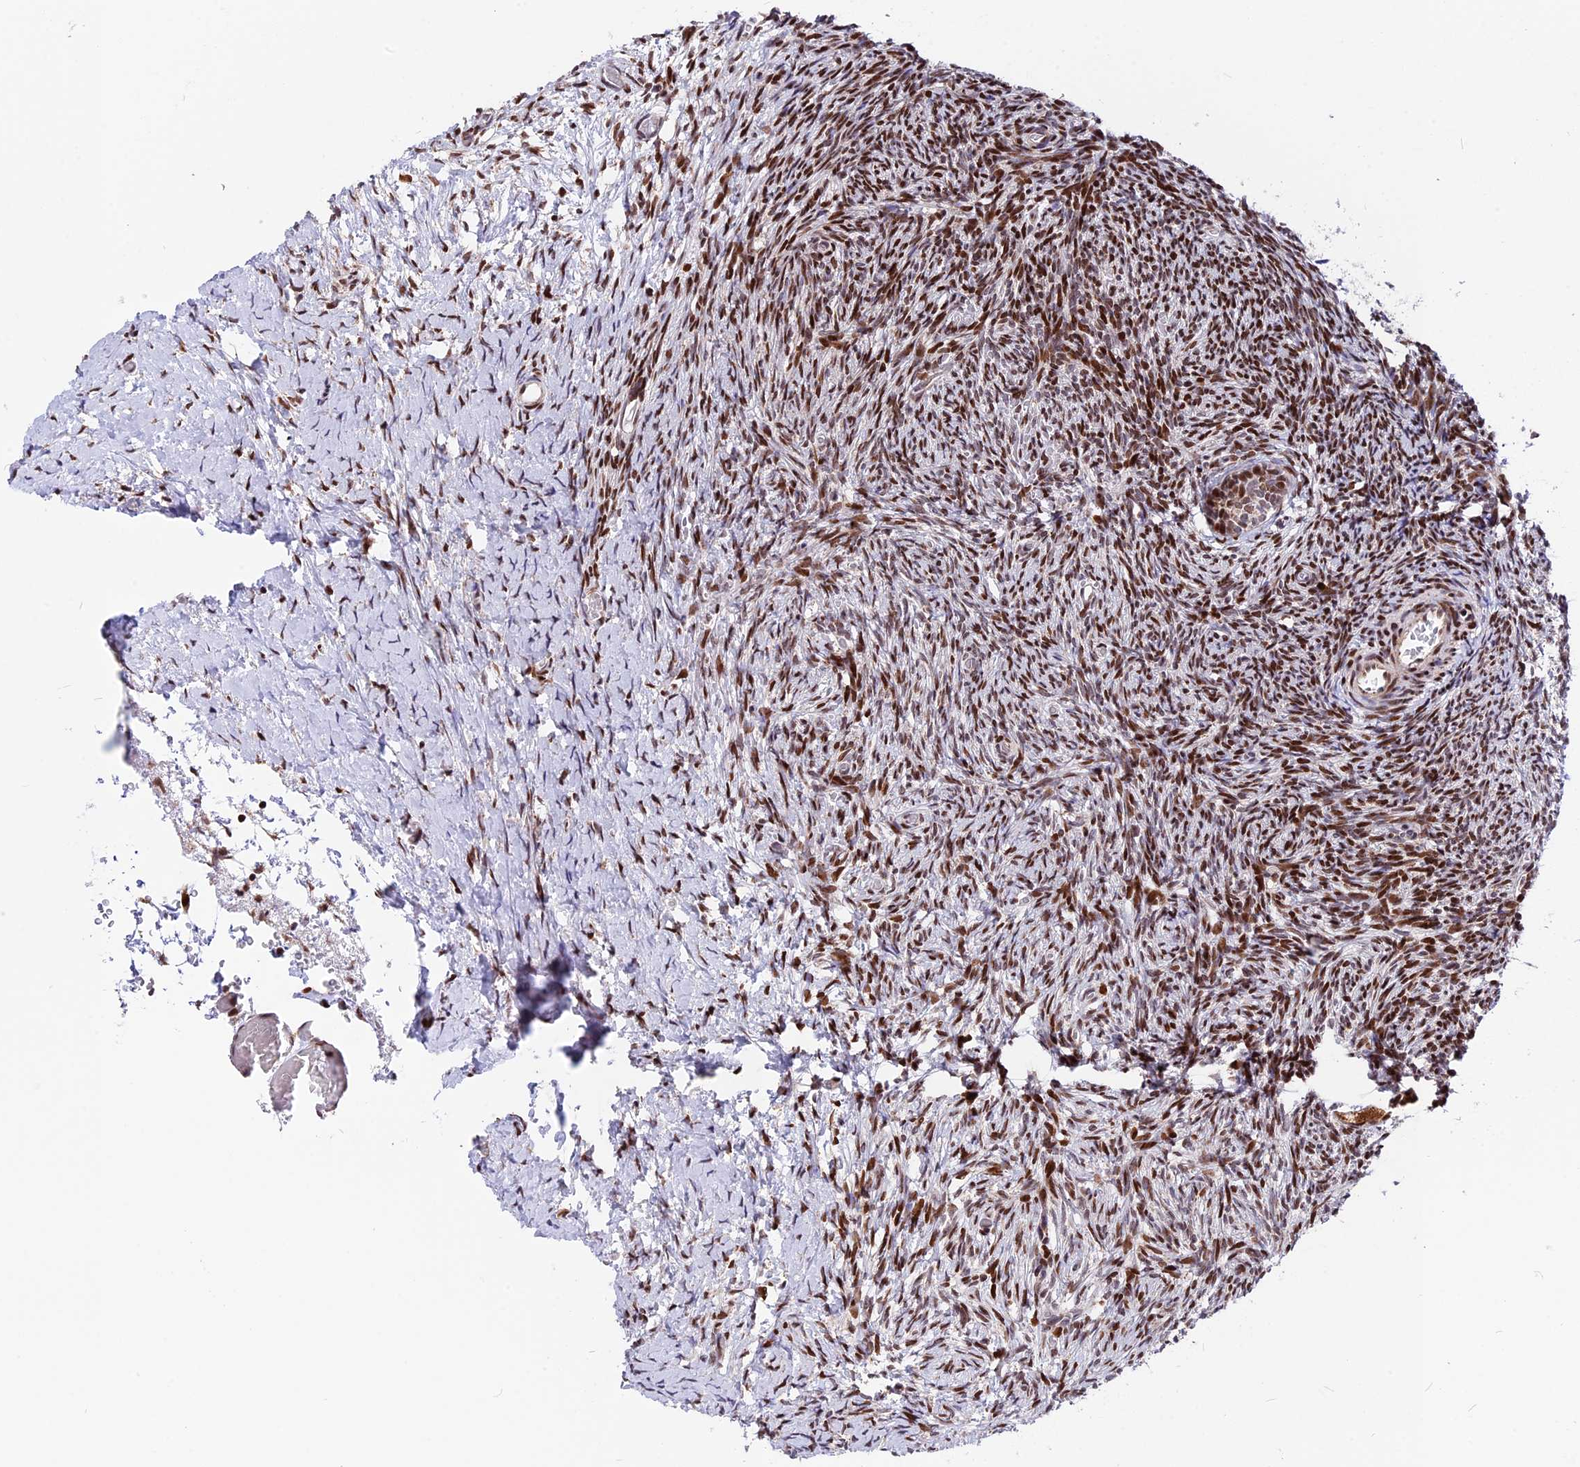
{"staining": {"intensity": "moderate", "quantity": ">75%", "location": "cytoplasmic/membranous,nuclear"}, "tissue": "ovary", "cell_type": "Ovarian stroma cells", "image_type": "normal", "snomed": [{"axis": "morphology", "description": "Normal tissue, NOS"}, {"axis": "topography", "description": "Ovary"}], "caption": "Immunohistochemistry (IHC) image of benign human ovary stained for a protein (brown), which displays medium levels of moderate cytoplasmic/membranous,nuclear staining in about >75% of ovarian stroma cells.", "gene": "FAM174C", "patient": {"sex": "female", "age": 39}}